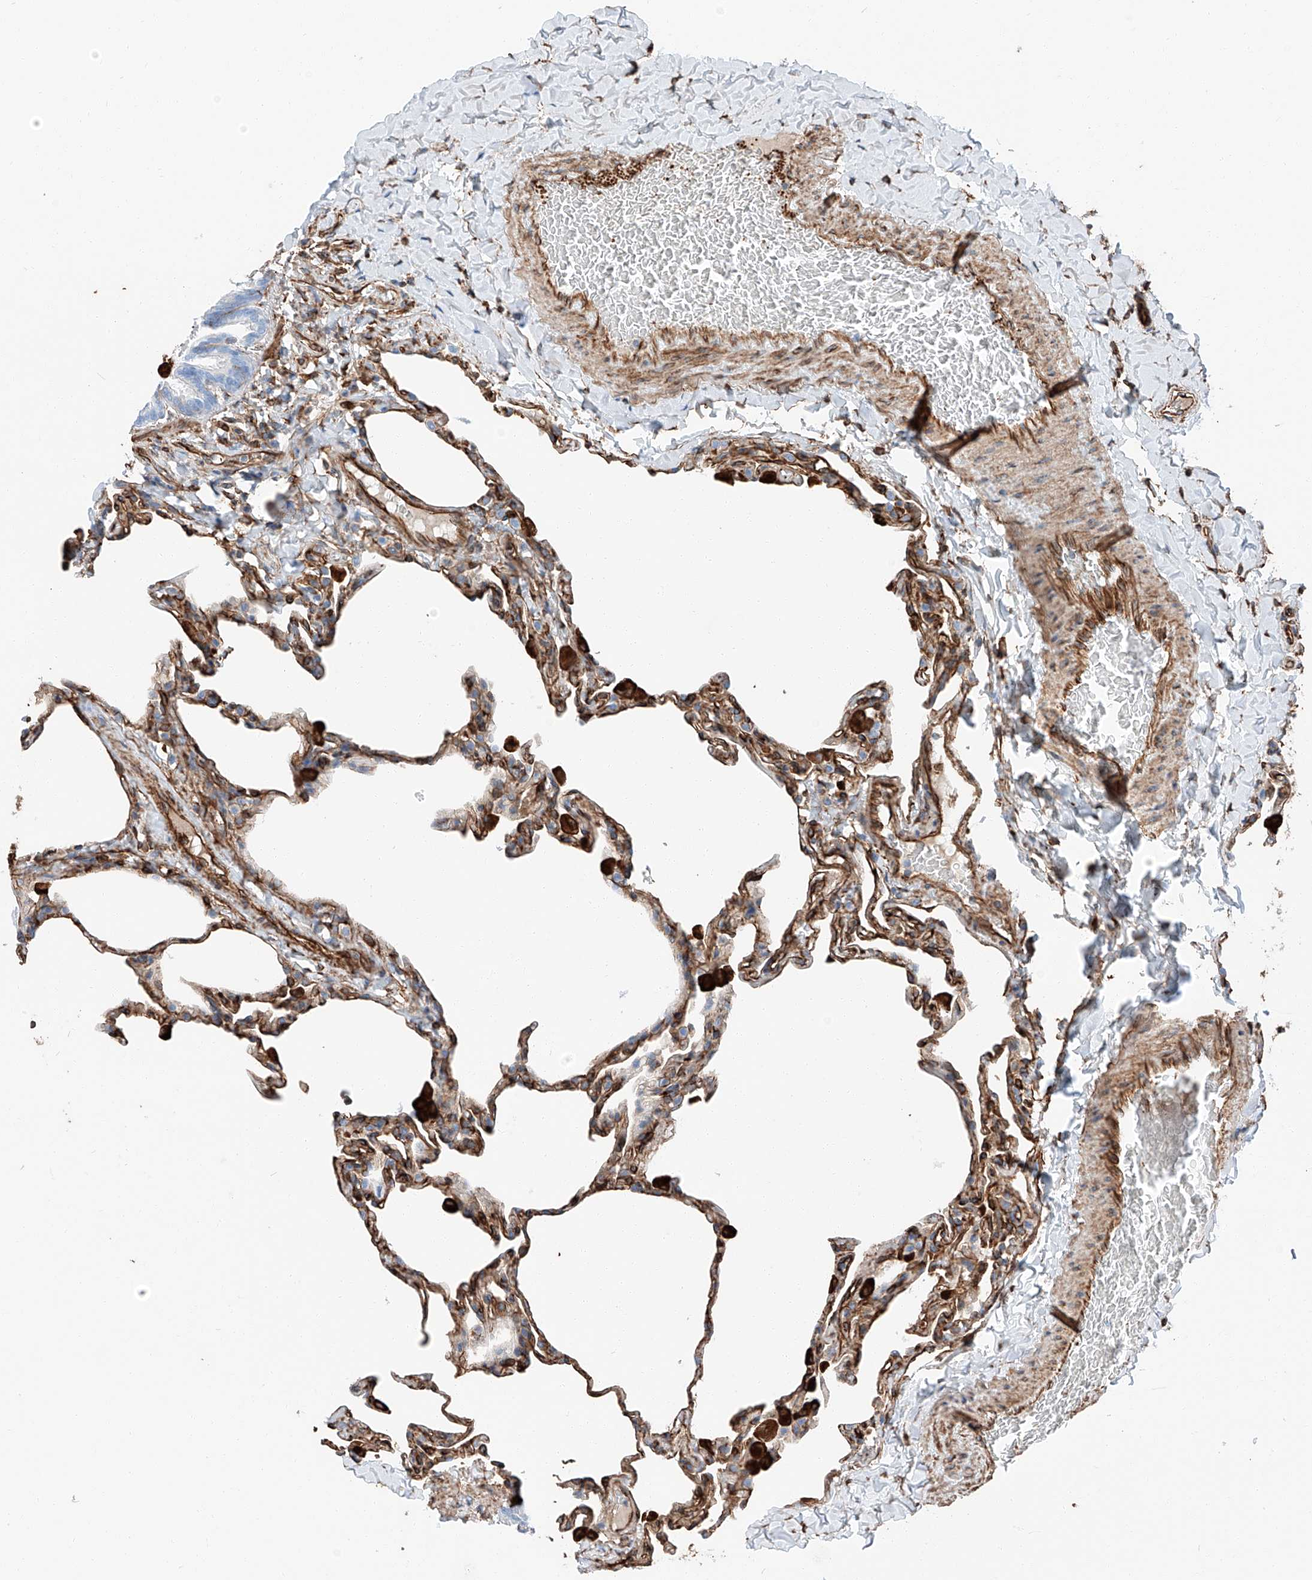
{"staining": {"intensity": "strong", "quantity": "<25%", "location": "cytoplasmic/membranous"}, "tissue": "lung", "cell_type": "Alveolar cells", "image_type": "normal", "snomed": [{"axis": "morphology", "description": "Normal tissue, NOS"}, {"axis": "topography", "description": "Lung"}], "caption": "Immunohistochemical staining of unremarkable lung demonstrates medium levels of strong cytoplasmic/membranous positivity in approximately <25% of alveolar cells.", "gene": "ZNF804A", "patient": {"sex": "male", "age": 20}}